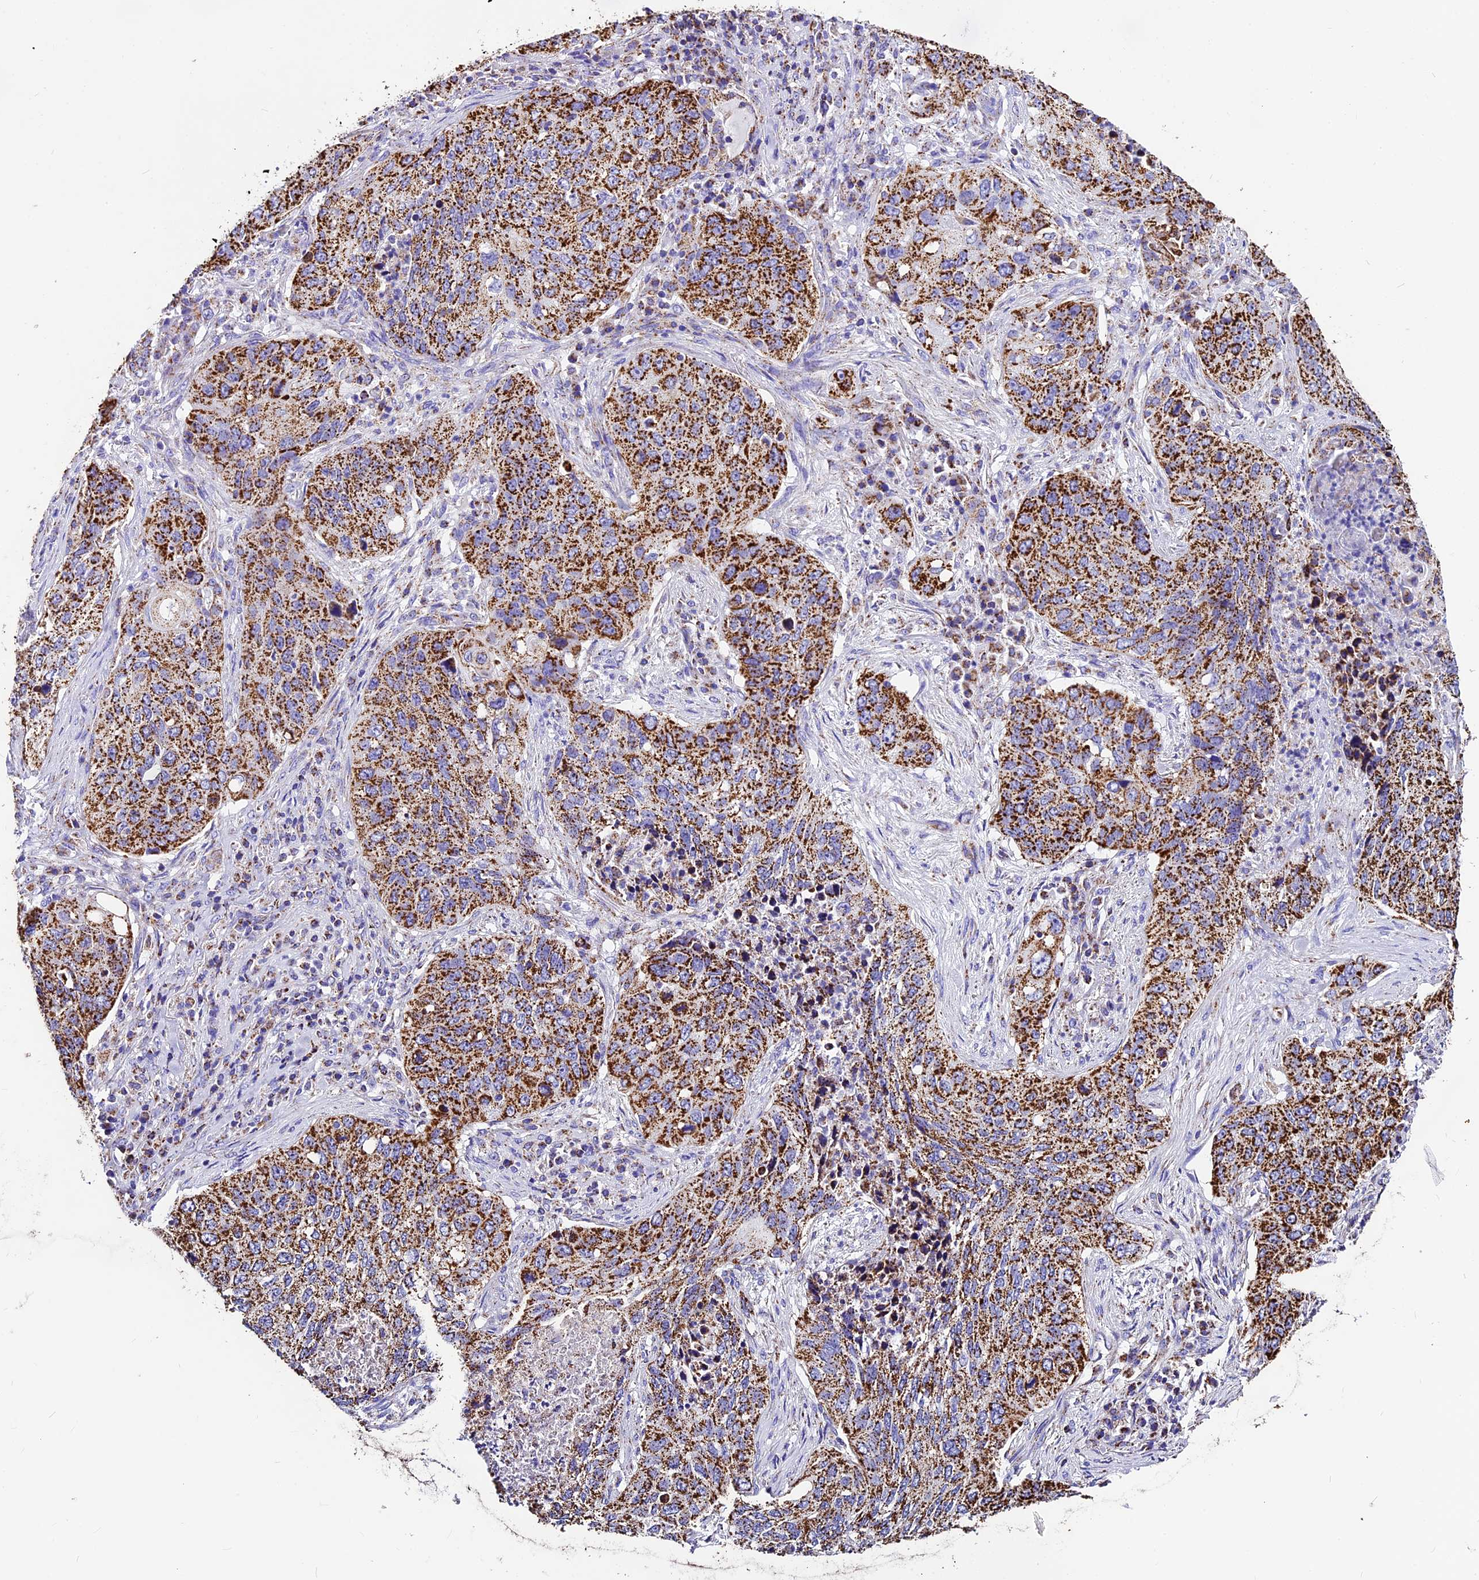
{"staining": {"intensity": "strong", "quantity": ">75%", "location": "cytoplasmic/membranous"}, "tissue": "lung cancer", "cell_type": "Tumor cells", "image_type": "cancer", "snomed": [{"axis": "morphology", "description": "Squamous cell carcinoma, NOS"}, {"axis": "topography", "description": "Lung"}], "caption": "IHC histopathology image of lung cancer (squamous cell carcinoma) stained for a protein (brown), which shows high levels of strong cytoplasmic/membranous positivity in approximately >75% of tumor cells.", "gene": "DCAF5", "patient": {"sex": "female", "age": 63}}